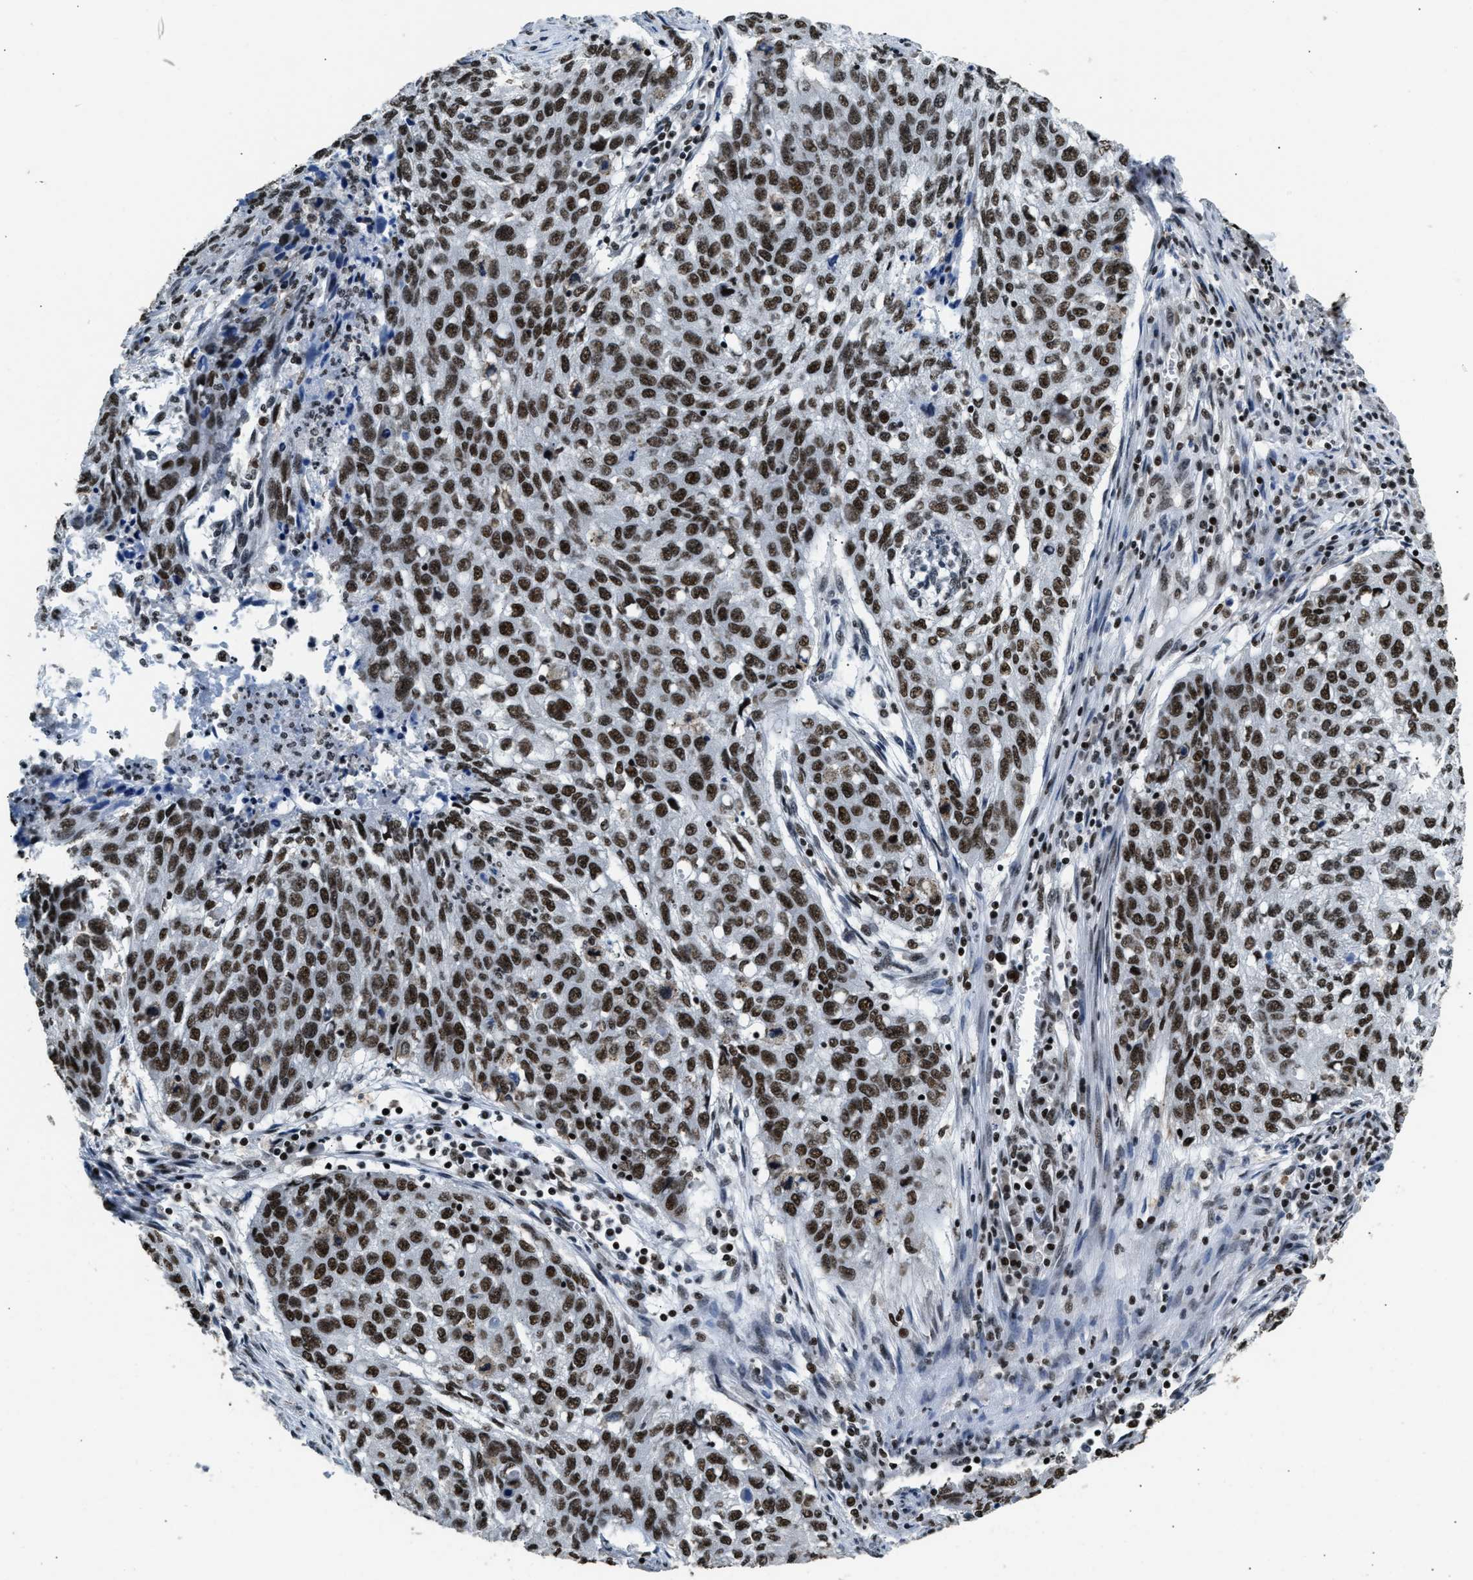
{"staining": {"intensity": "strong", "quantity": ">75%", "location": "nuclear"}, "tissue": "lung cancer", "cell_type": "Tumor cells", "image_type": "cancer", "snomed": [{"axis": "morphology", "description": "Squamous cell carcinoma, NOS"}, {"axis": "topography", "description": "Lung"}], "caption": "Human squamous cell carcinoma (lung) stained for a protein (brown) demonstrates strong nuclear positive staining in approximately >75% of tumor cells.", "gene": "RAD21", "patient": {"sex": "female", "age": 63}}